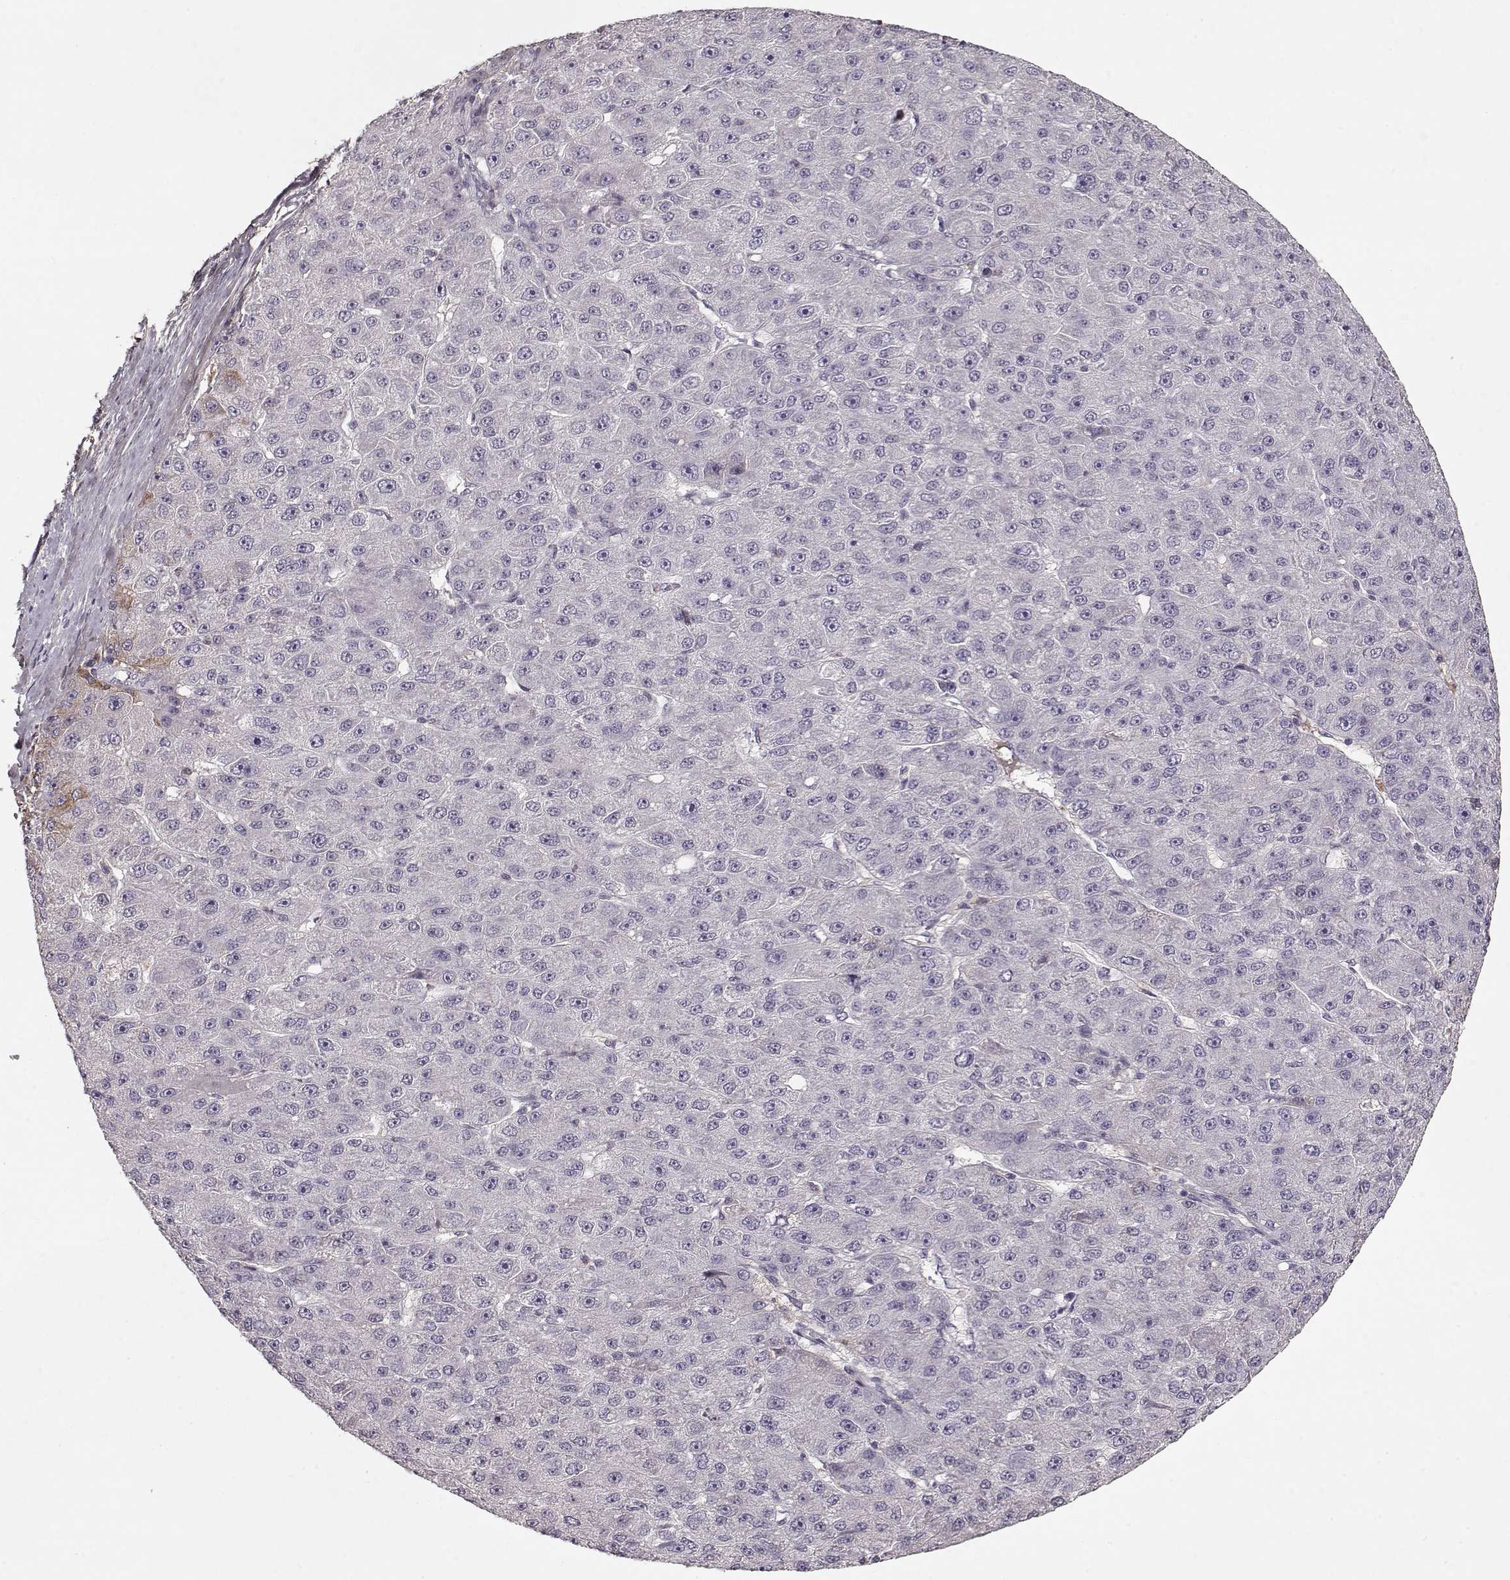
{"staining": {"intensity": "negative", "quantity": "none", "location": "none"}, "tissue": "liver cancer", "cell_type": "Tumor cells", "image_type": "cancer", "snomed": [{"axis": "morphology", "description": "Carcinoma, Hepatocellular, NOS"}, {"axis": "topography", "description": "Liver"}], "caption": "An image of liver hepatocellular carcinoma stained for a protein exhibits no brown staining in tumor cells.", "gene": "LUM", "patient": {"sex": "male", "age": 67}}